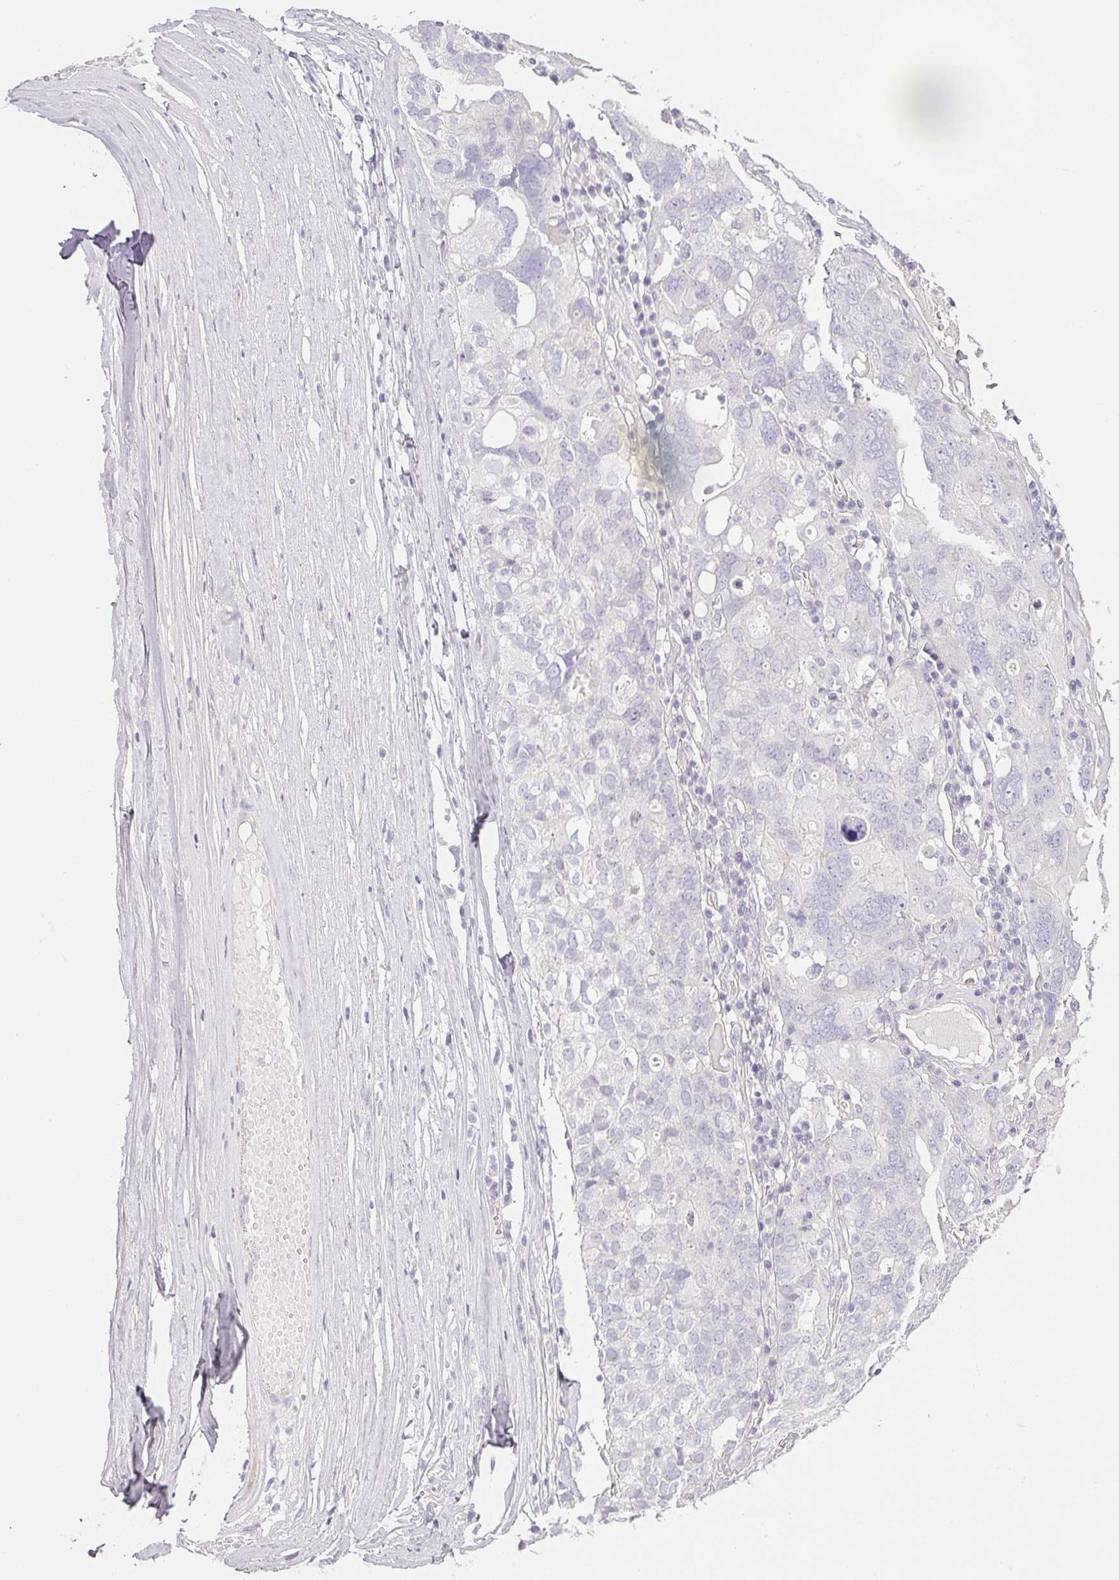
{"staining": {"intensity": "negative", "quantity": "none", "location": "none"}, "tissue": "ovarian cancer", "cell_type": "Tumor cells", "image_type": "cancer", "snomed": [{"axis": "morphology", "description": "Carcinoma, endometroid"}, {"axis": "topography", "description": "Ovary"}], "caption": "Immunohistochemistry of ovarian cancer (endometroid carcinoma) demonstrates no expression in tumor cells. The staining was performed using DAB (3,3'-diaminobenzidine) to visualize the protein expression in brown, while the nuclei were stained in blue with hematoxylin (Magnification: 20x).", "gene": "RAX2", "patient": {"sex": "female", "age": 62}}